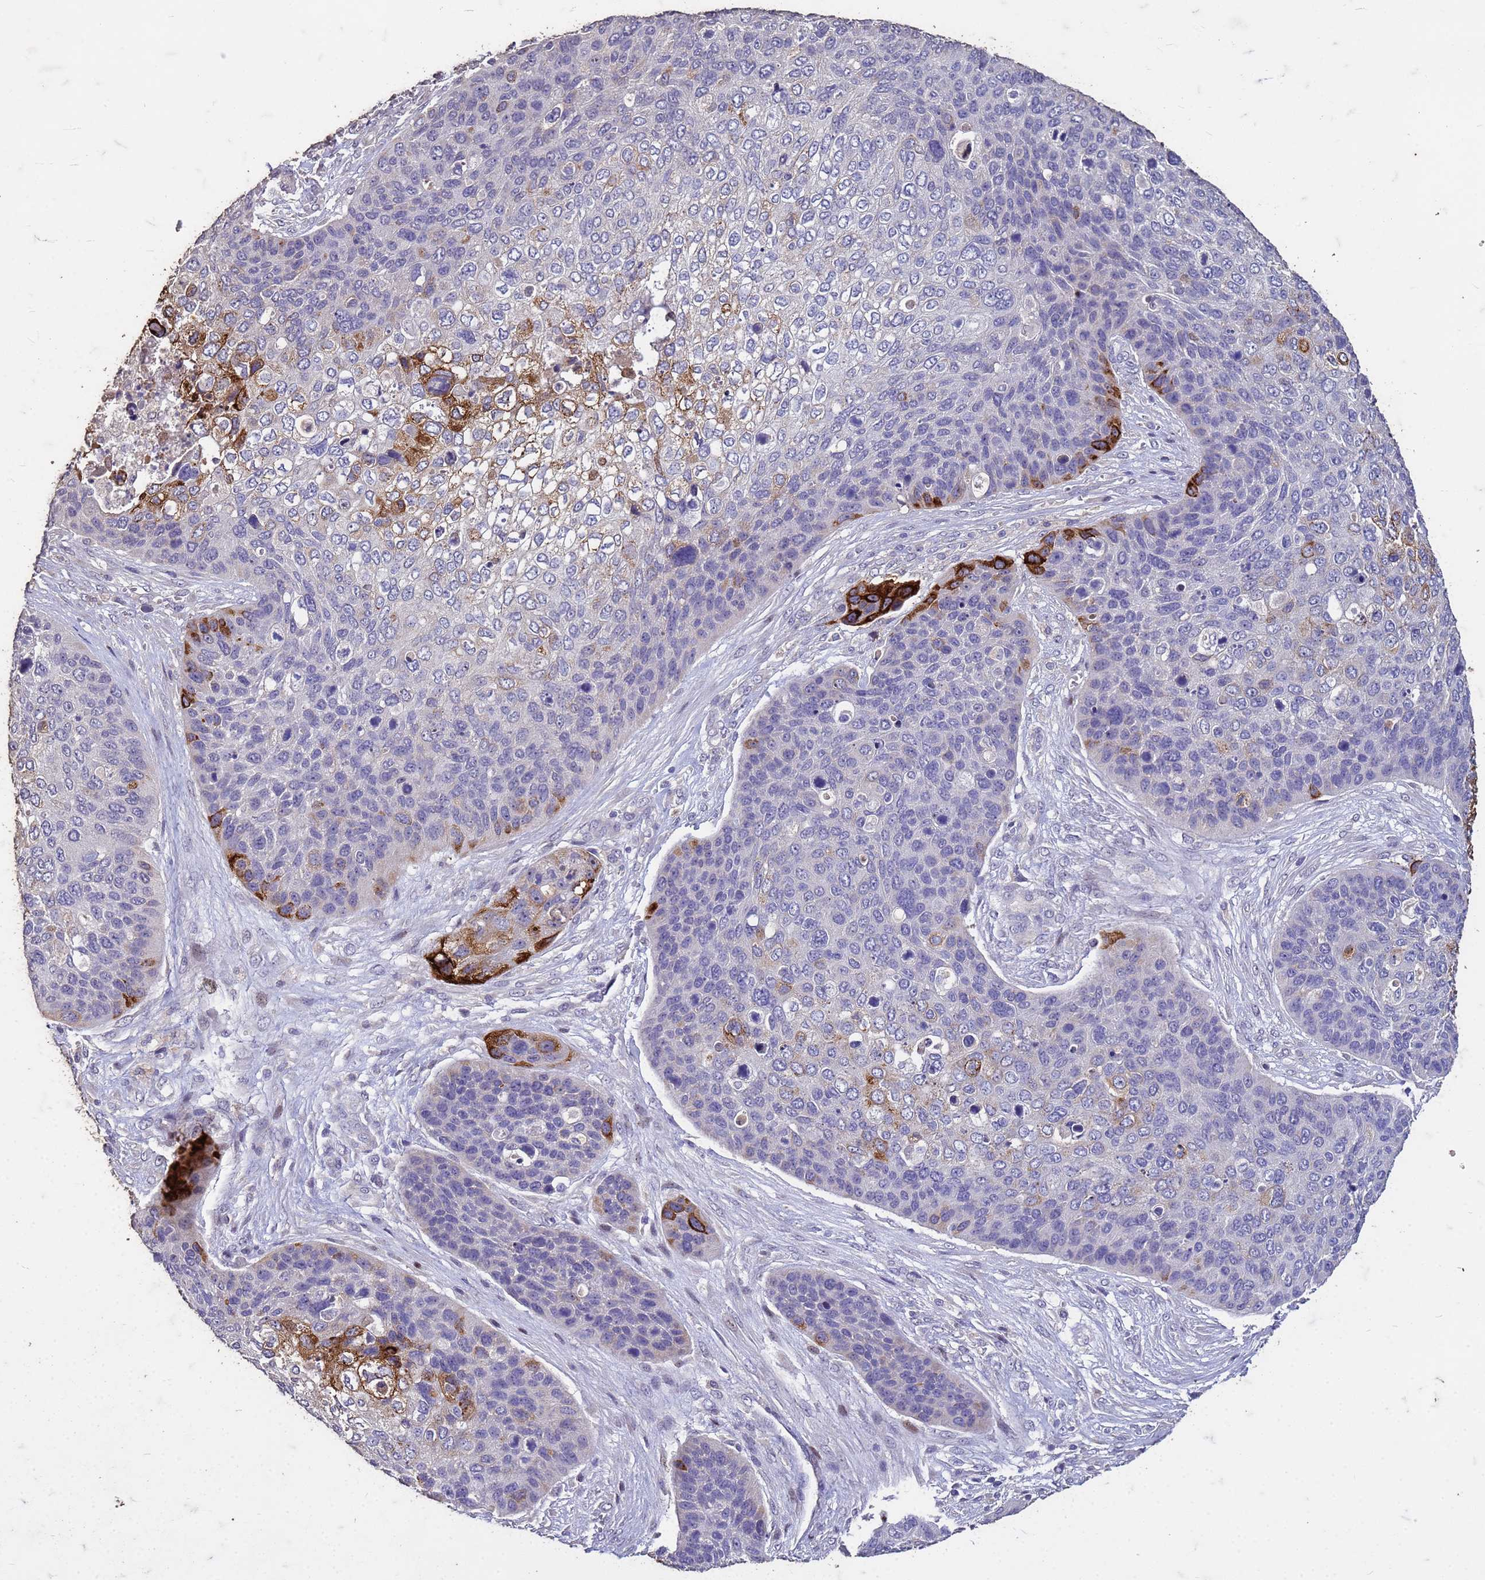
{"staining": {"intensity": "strong", "quantity": "<25%", "location": "cytoplasmic/membranous"}, "tissue": "skin cancer", "cell_type": "Tumor cells", "image_type": "cancer", "snomed": [{"axis": "morphology", "description": "Basal cell carcinoma"}, {"axis": "topography", "description": "Skin"}], "caption": "Immunohistochemical staining of human skin basal cell carcinoma shows medium levels of strong cytoplasmic/membranous staining in approximately <25% of tumor cells.", "gene": "FAM184B", "patient": {"sex": "female", "age": 74}}